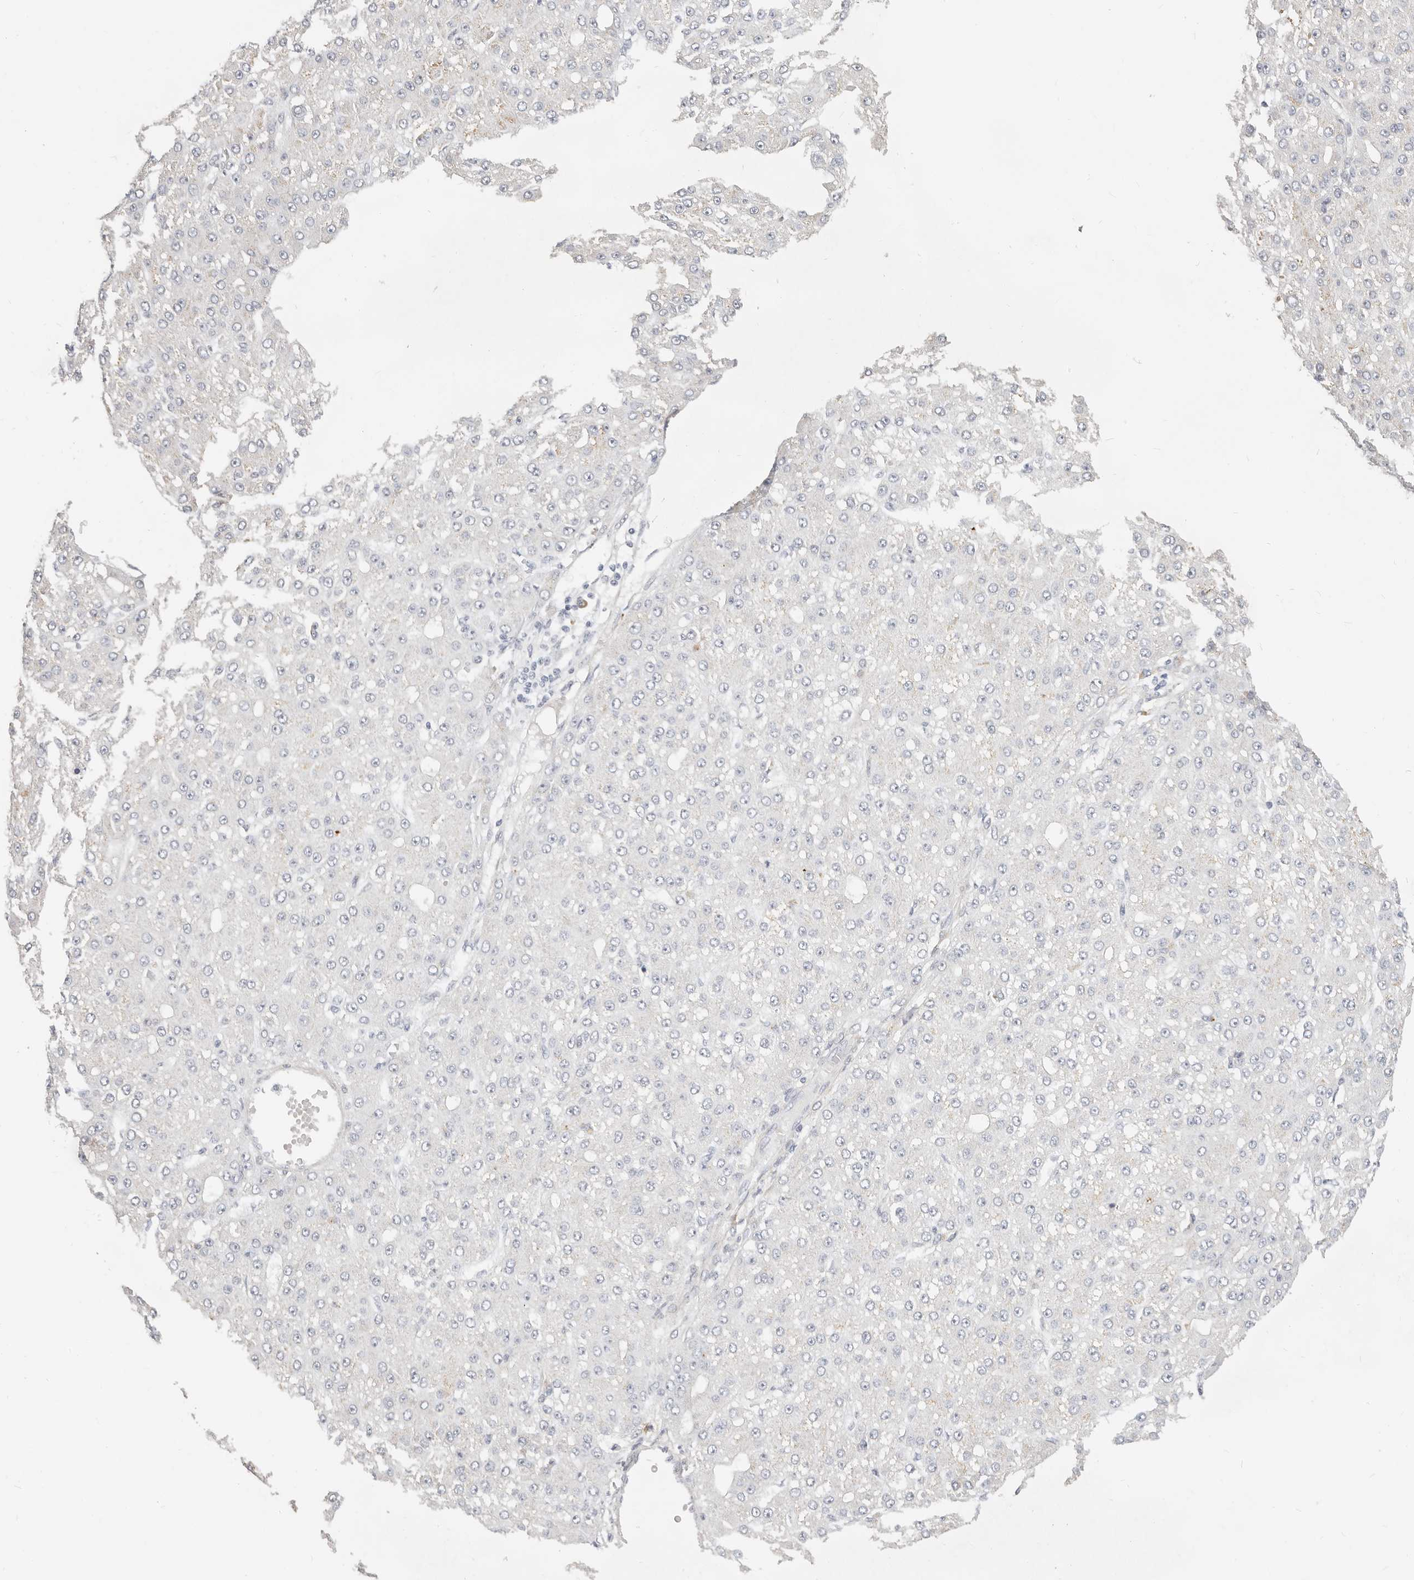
{"staining": {"intensity": "negative", "quantity": "none", "location": "none"}, "tissue": "liver cancer", "cell_type": "Tumor cells", "image_type": "cancer", "snomed": [{"axis": "morphology", "description": "Carcinoma, Hepatocellular, NOS"}, {"axis": "topography", "description": "Liver"}], "caption": "A high-resolution photomicrograph shows immunohistochemistry (IHC) staining of liver cancer, which displays no significant expression in tumor cells. (Immunohistochemistry (ihc), brightfield microscopy, high magnification).", "gene": "RABAC1", "patient": {"sex": "male", "age": 67}}